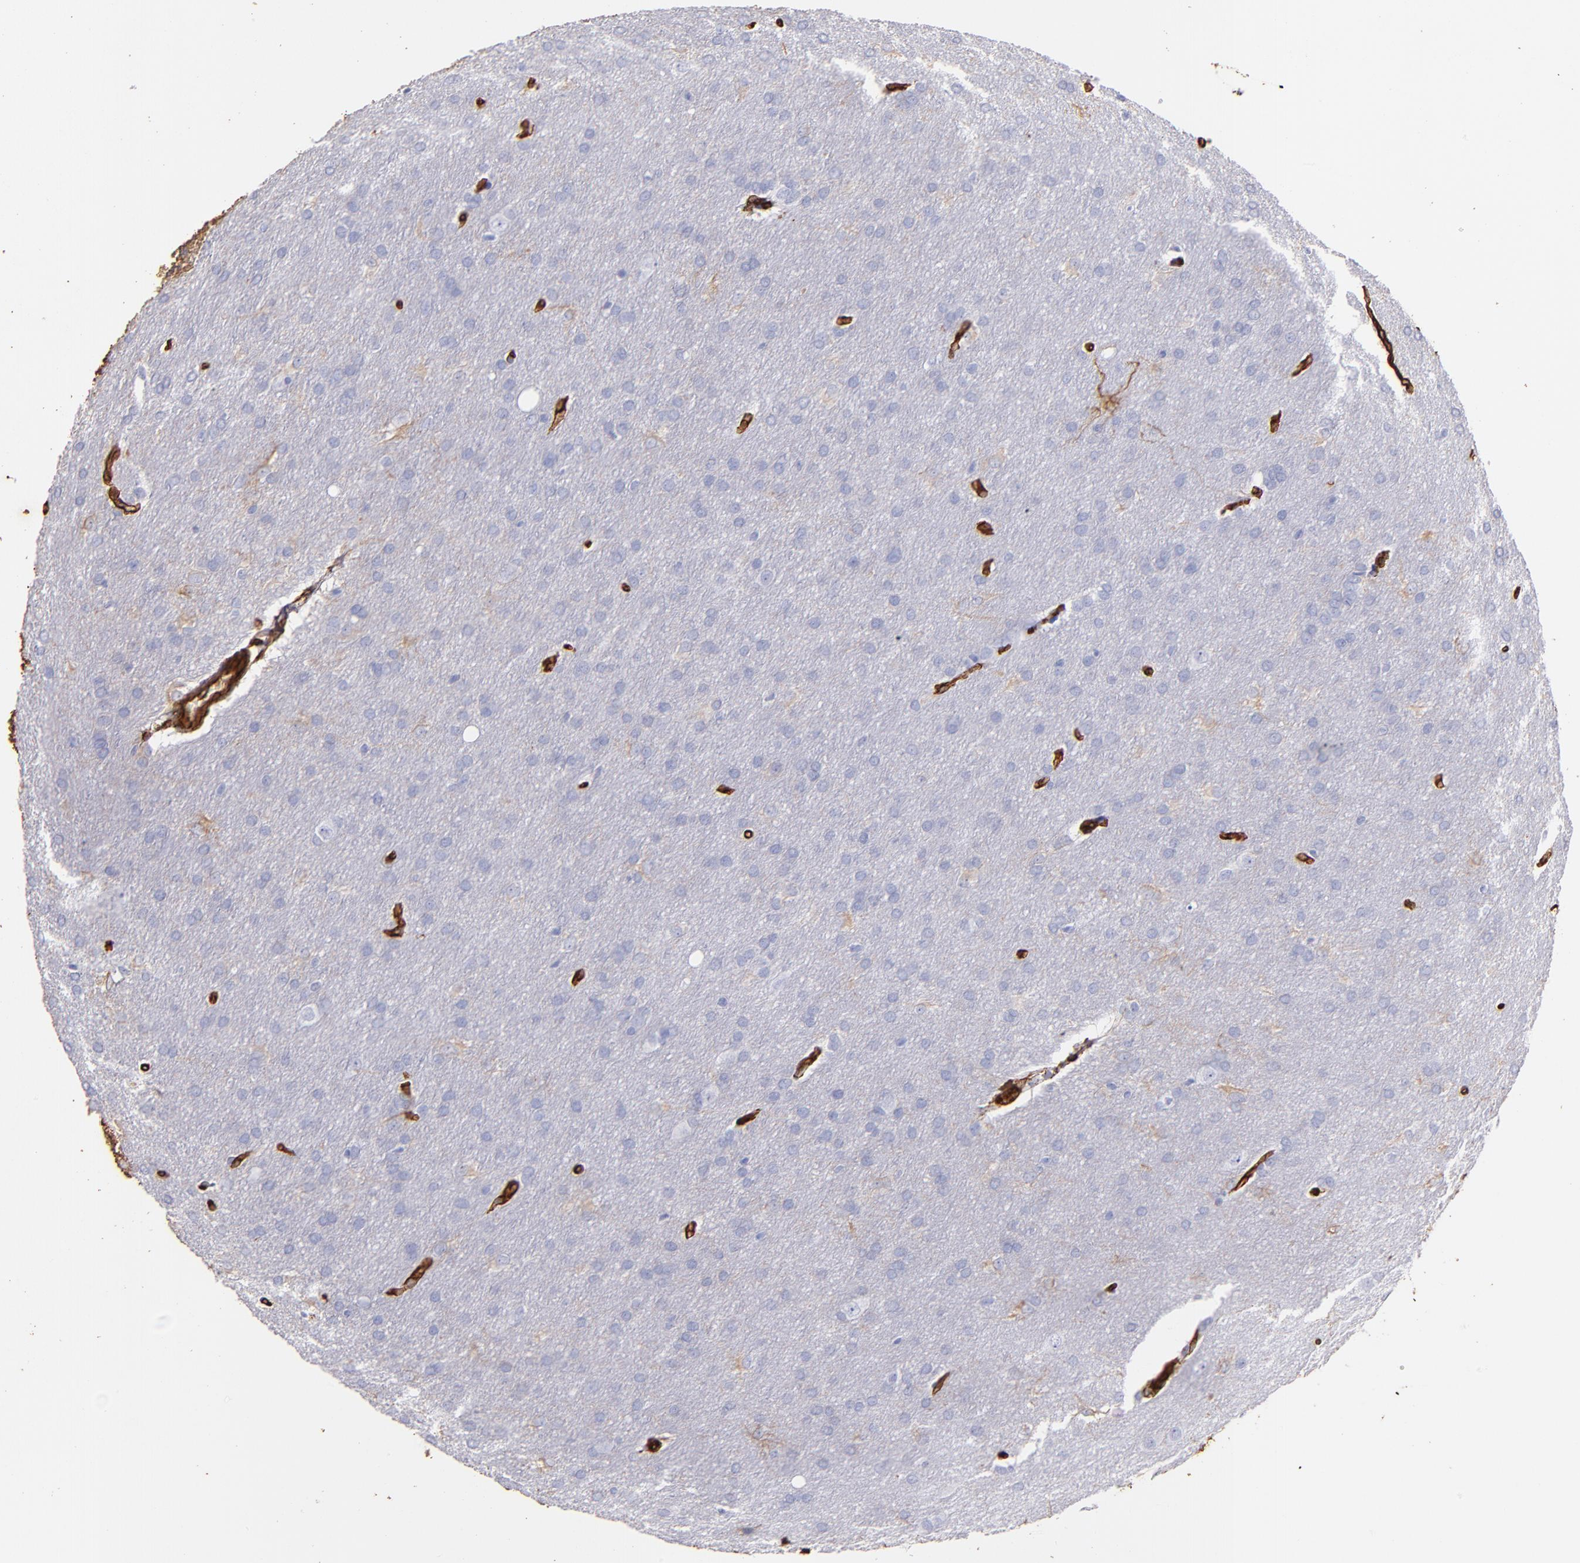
{"staining": {"intensity": "negative", "quantity": "none", "location": "none"}, "tissue": "glioma", "cell_type": "Tumor cells", "image_type": "cancer", "snomed": [{"axis": "morphology", "description": "Glioma, malignant, Low grade"}, {"axis": "topography", "description": "Brain"}], "caption": "Immunohistochemistry (IHC) micrograph of glioma stained for a protein (brown), which shows no positivity in tumor cells.", "gene": "VIM", "patient": {"sex": "female", "age": 32}}